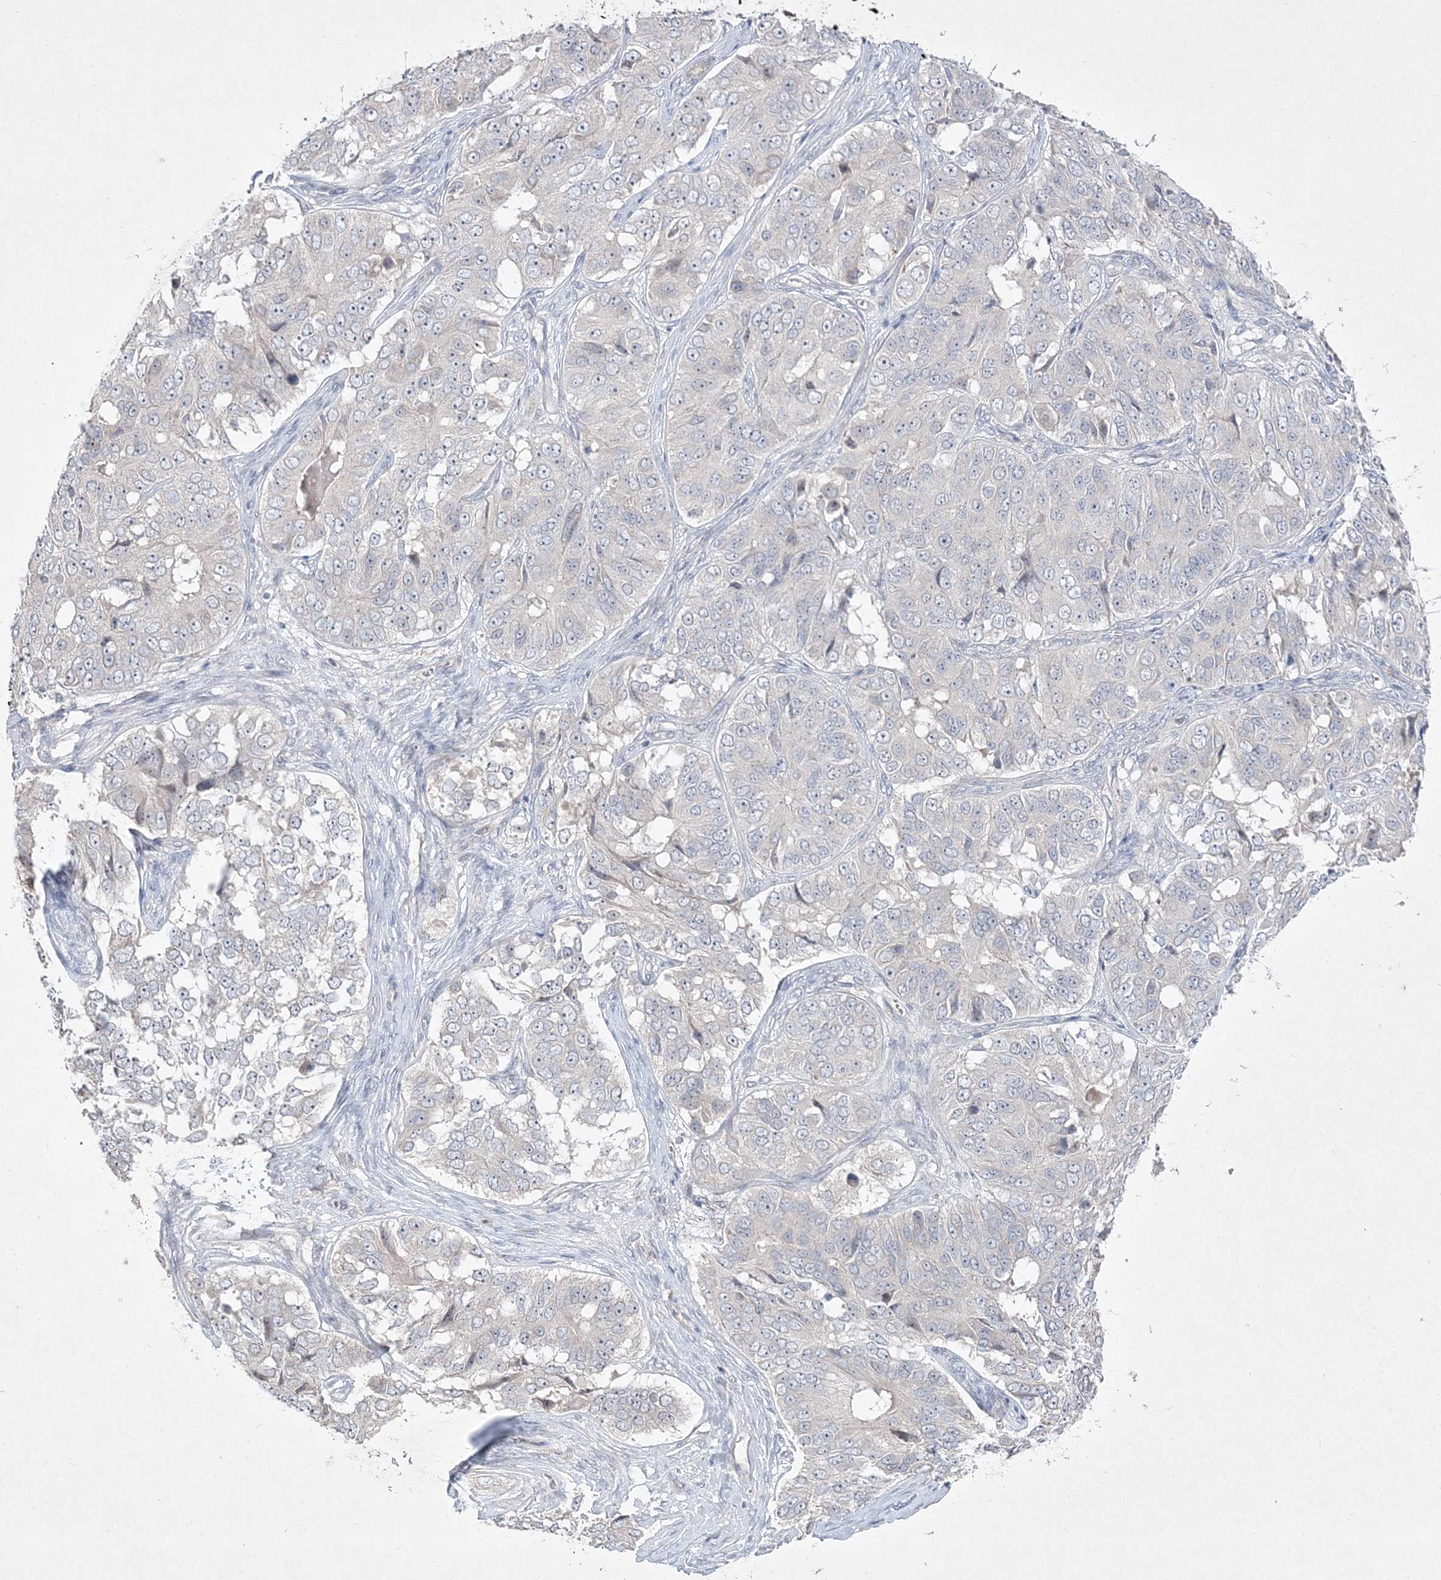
{"staining": {"intensity": "negative", "quantity": "none", "location": "none"}, "tissue": "ovarian cancer", "cell_type": "Tumor cells", "image_type": "cancer", "snomed": [{"axis": "morphology", "description": "Carcinoma, endometroid"}, {"axis": "topography", "description": "Ovary"}], "caption": "There is no significant expression in tumor cells of ovarian cancer.", "gene": "CLNK", "patient": {"sex": "female", "age": 51}}